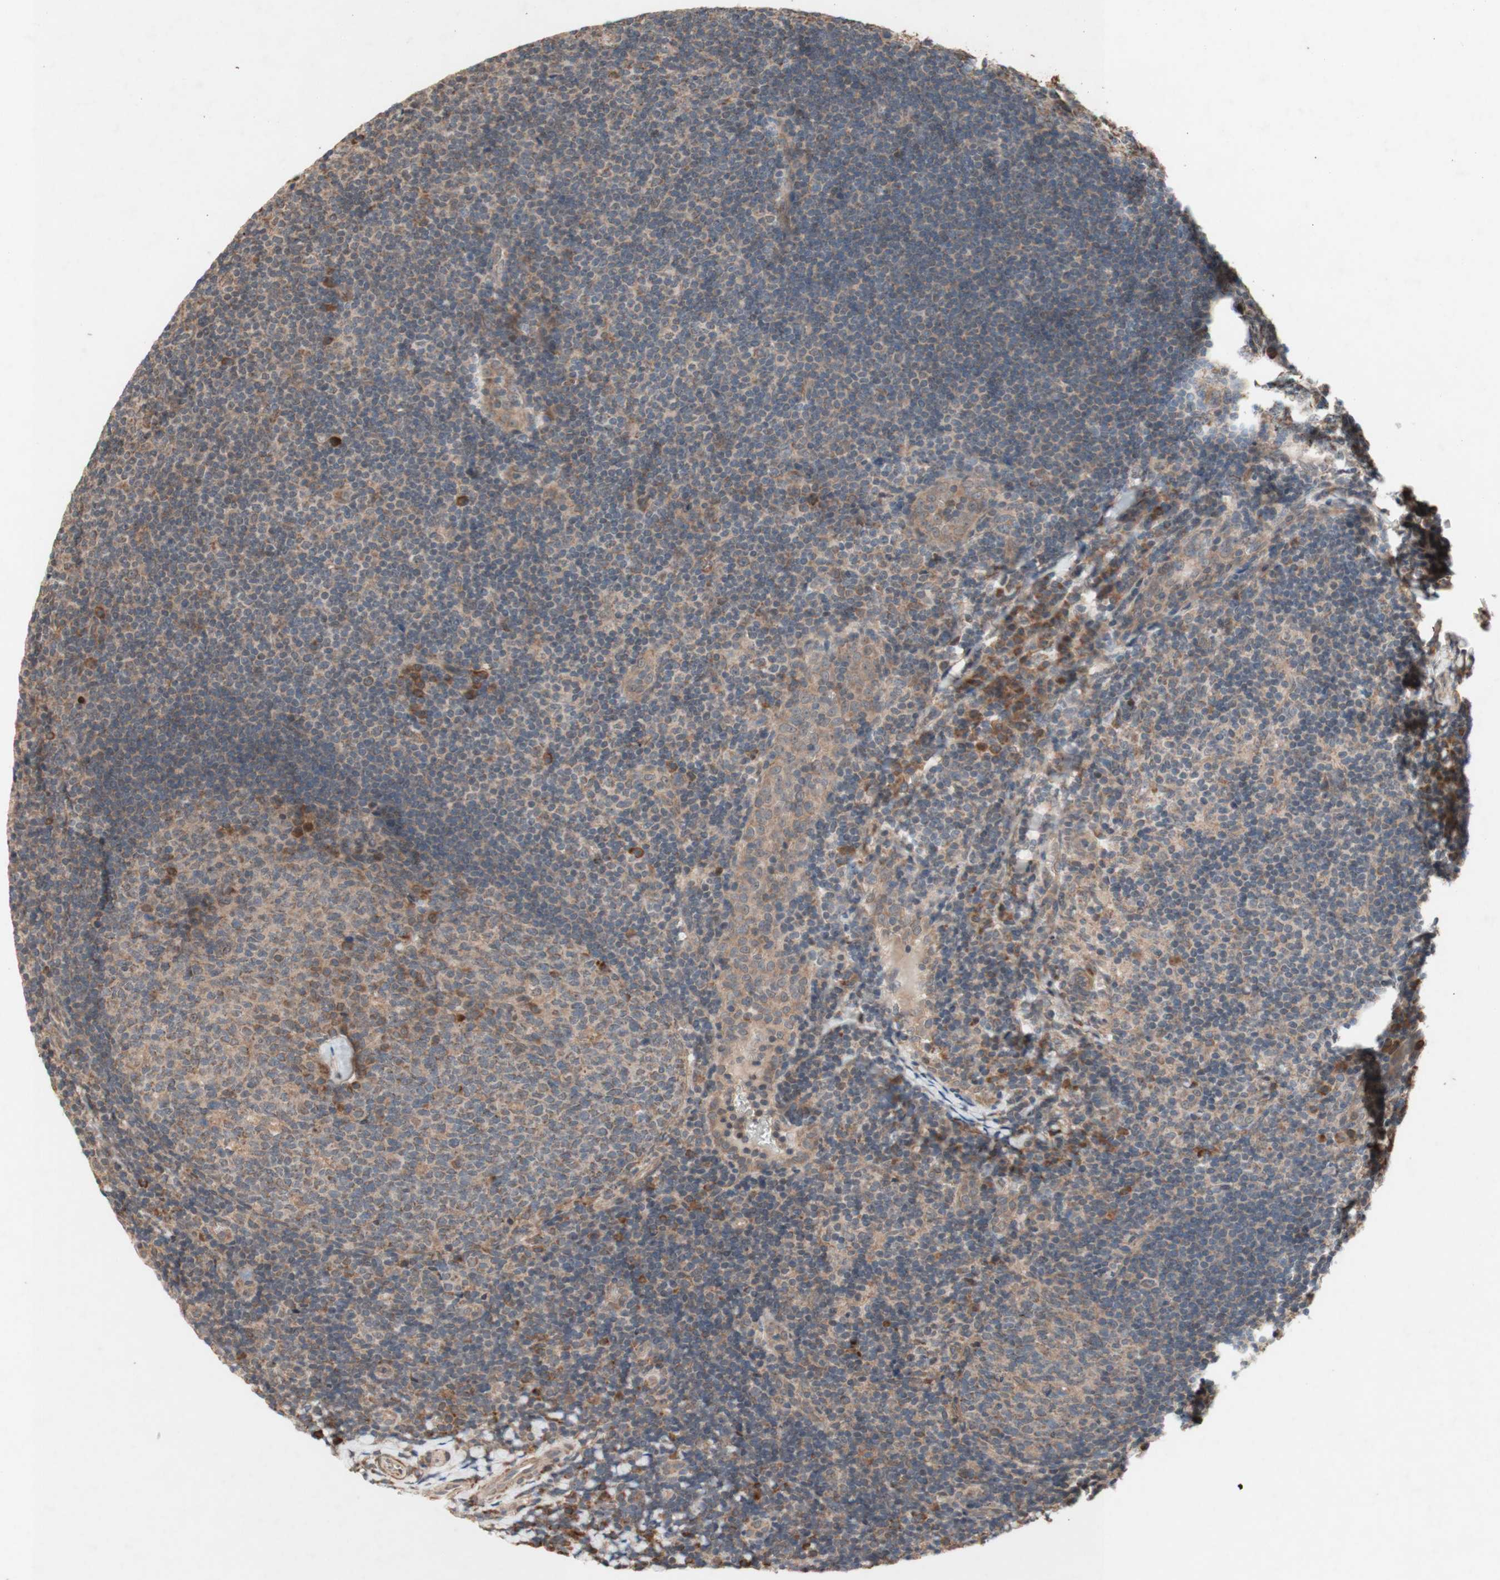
{"staining": {"intensity": "moderate", "quantity": ">75%", "location": "cytoplasmic/membranous"}, "tissue": "tonsil", "cell_type": "Germinal center cells", "image_type": "normal", "snomed": [{"axis": "morphology", "description": "Normal tissue, NOS"}, {"axis": "topography", "description": "Tonsil"}], "caption": "A medium amount of moderate cytoplasmic/membranous staining is seen in about >75% of germinal center cells in benign tonsil.", "gene": "DDOST", "patient": {"sex": "male", "age": 37}}